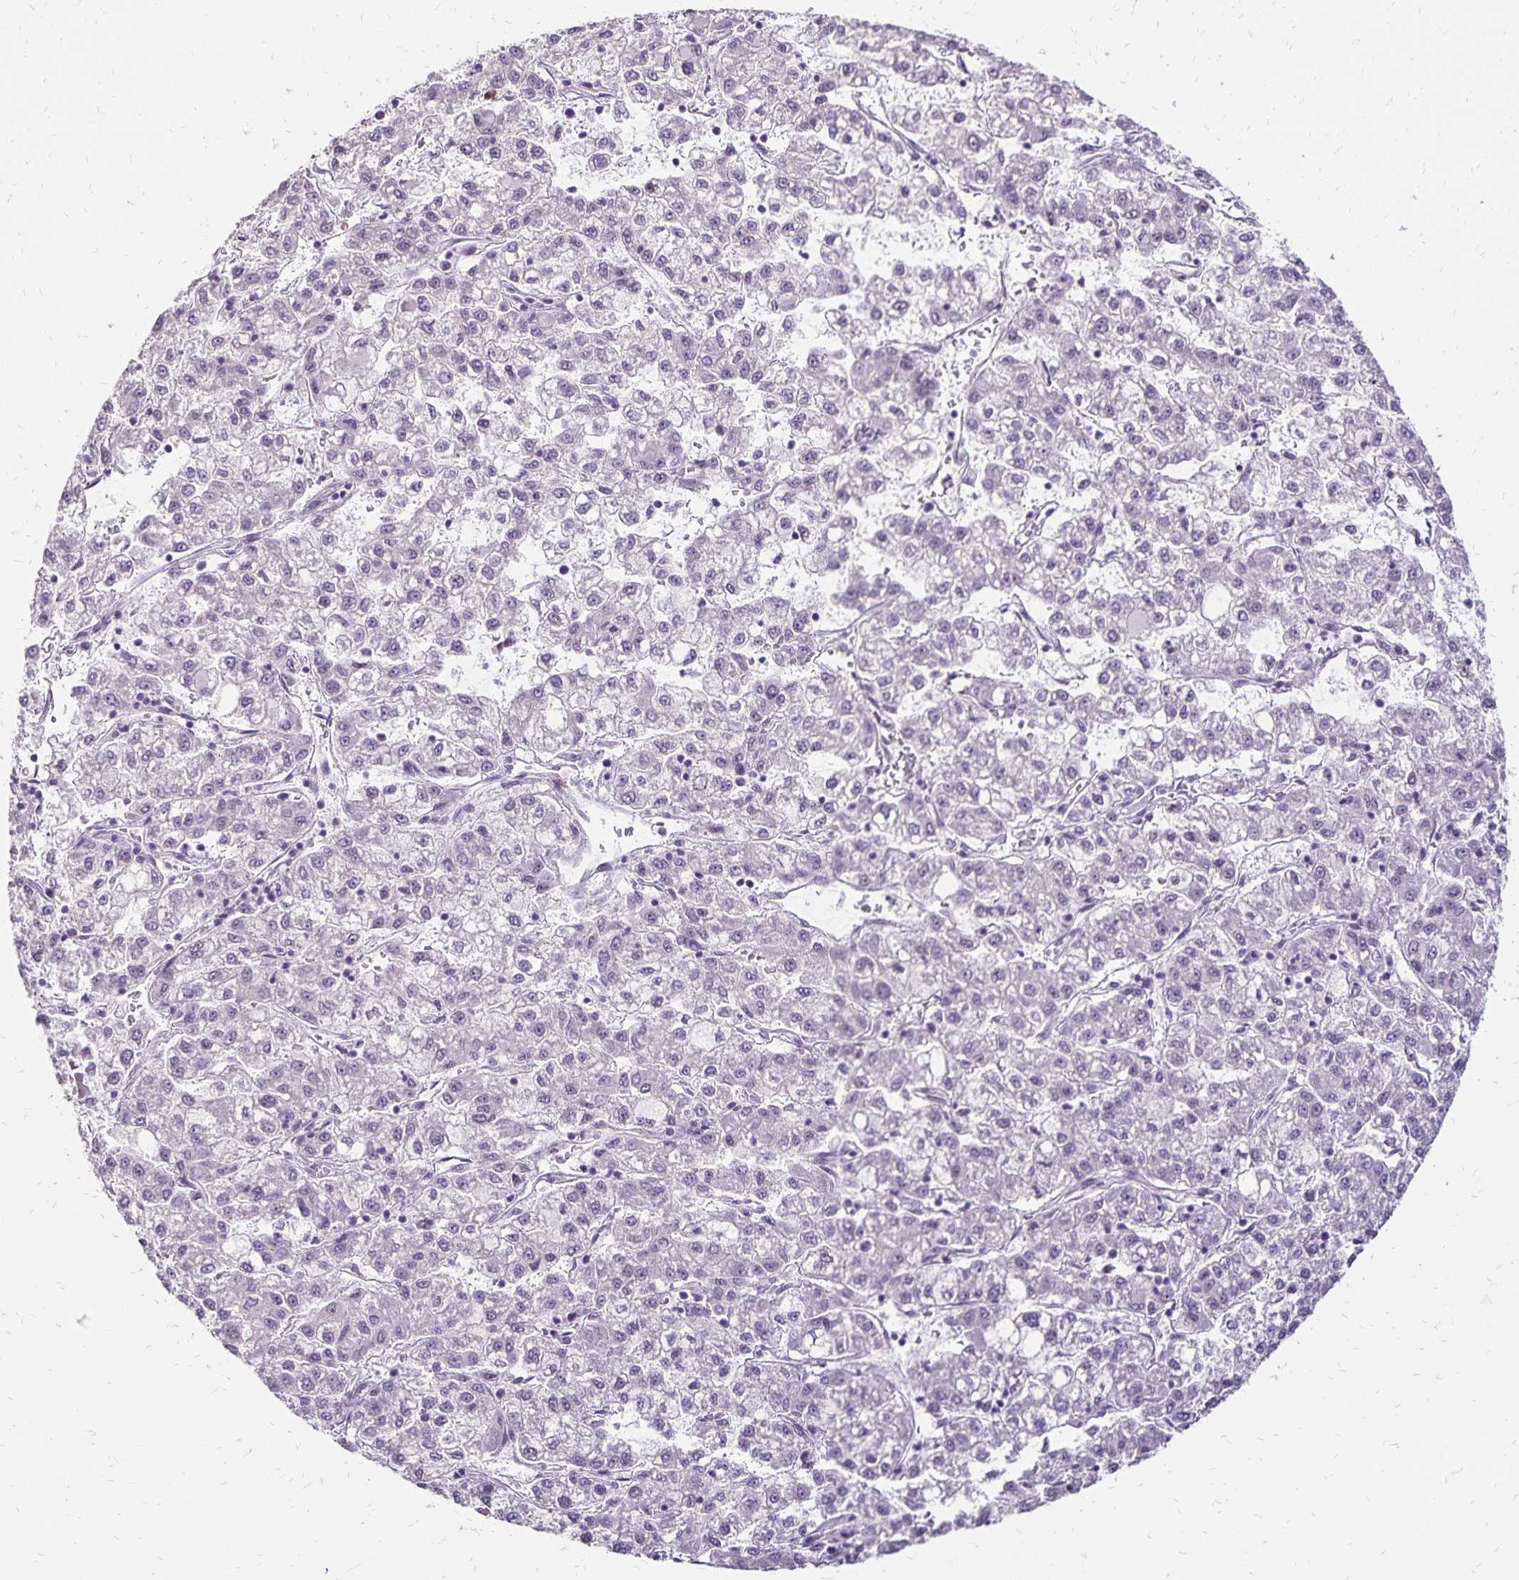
{"staining": {"intensity": "negative", "quantity": "none", "location": "none"}, "tissue": "liver cancer", "cell_type": "Tumor cells", "image_type": "cancer", "snomed": [{"axis": "morphology", "description": "Carcinoma, Hepatocellular, NOS"}, {"axis": "topography", "description": "Liver"}], "caption": "Immunohistochemical staining of liver cancer shows no significant expression in tumor cells.", "gene": "POLB", "patient": {"sex": "male", "age": 40}}